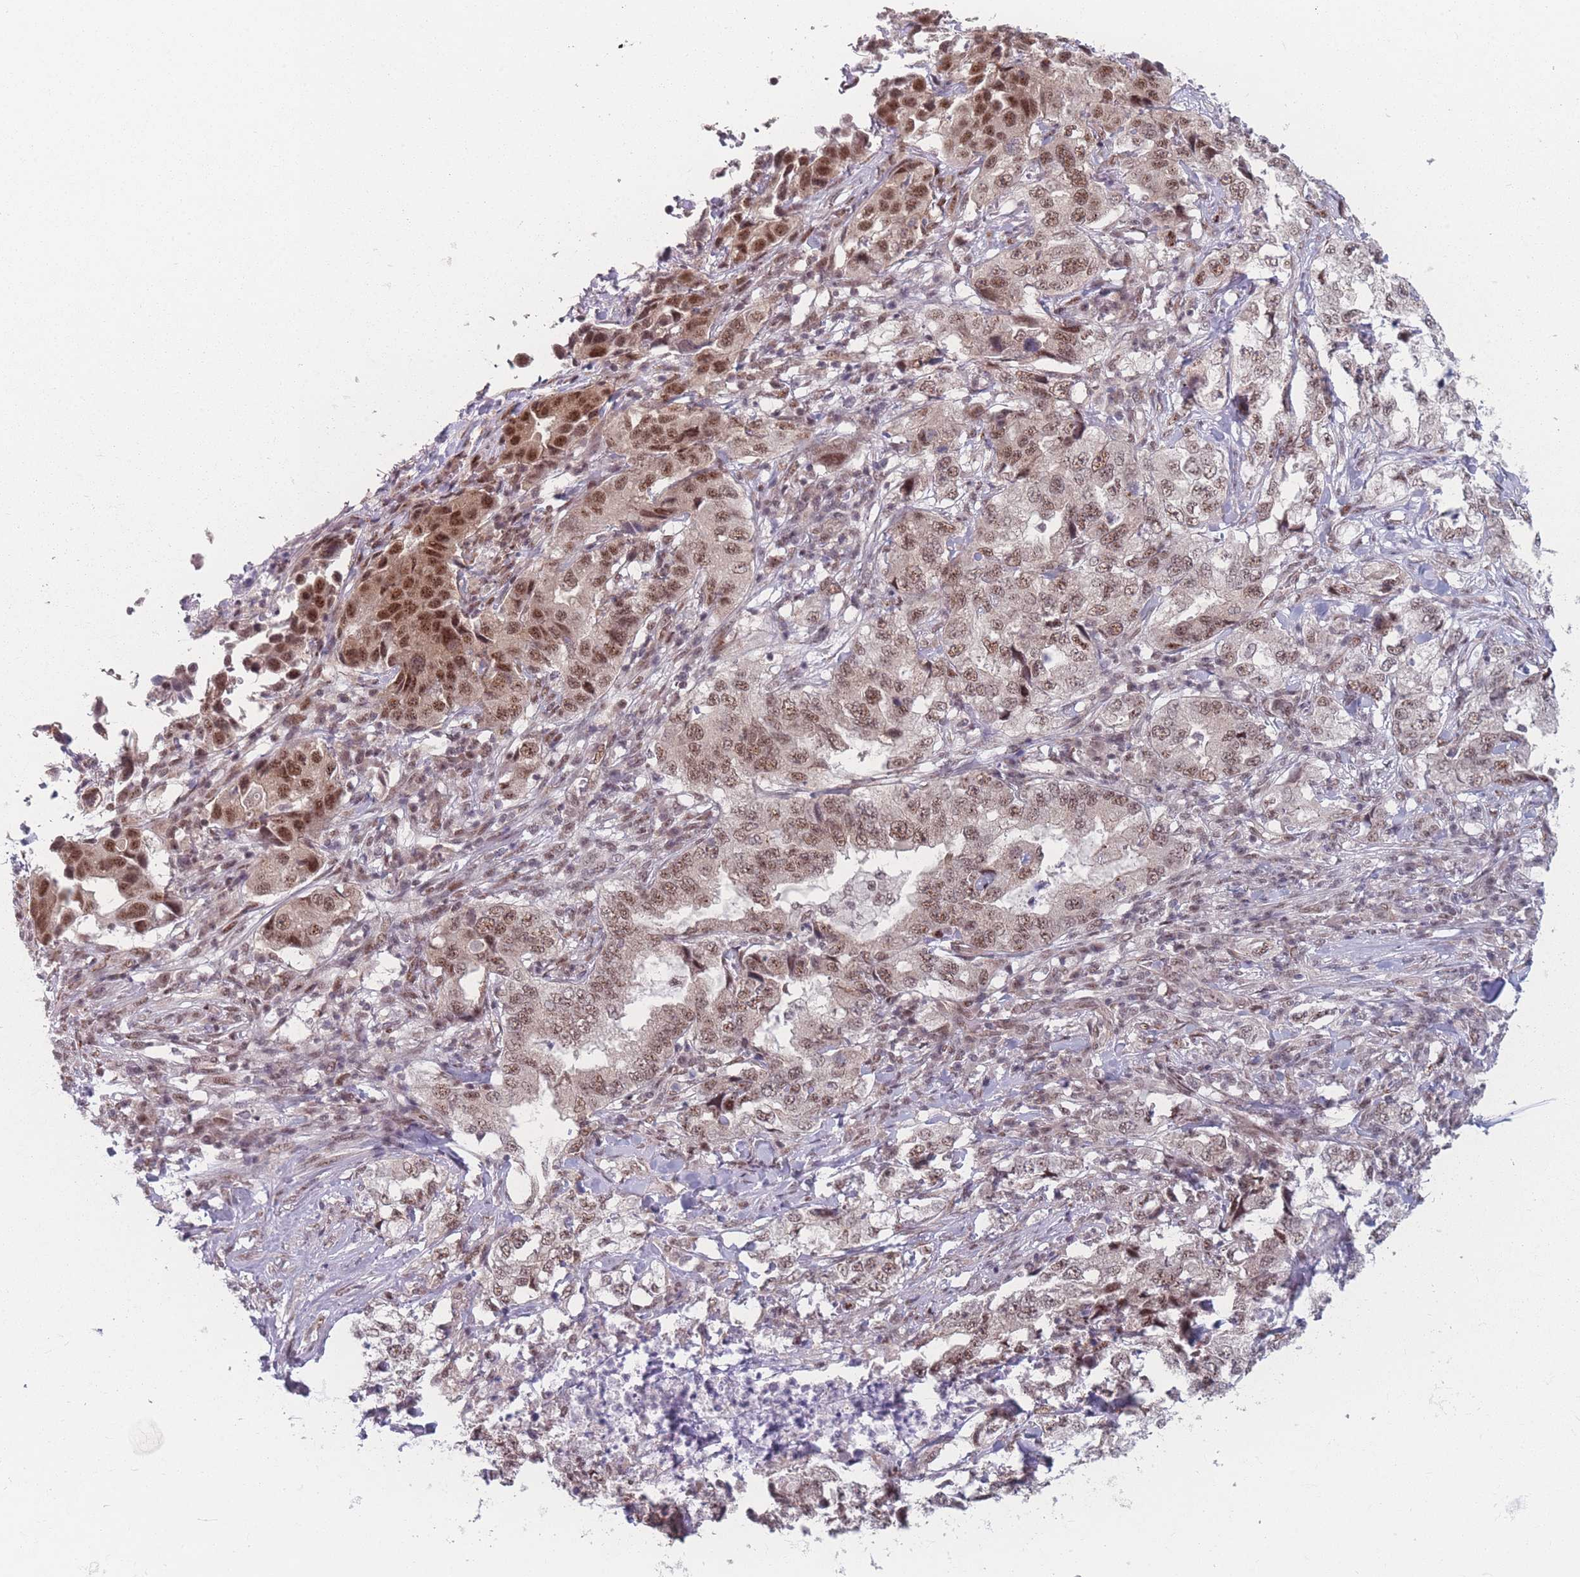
{"staining": {"intensity": "moderate", "quantity": ">75%", "location": "nuclear"}, "tissue": "lung cancer", "cell_type": "Tumor cells", "image_type": "cancer", "snomed": [{"axis": "morphology", "description": "Adenocarcinoma, NOS"}, {"axis": "topography", "description": "Lung"}], "caption": "Immunohistochemical staining of lung cancer (adenocarcinoma) reveals medium levels of moderate nuclear expression in about >75% of tumor cells. The staining was performed using DAB, with brown indicating positive protein expression. Nuclei are stained blue with hematoxylin.", "gene": "ZC3H14", "patient": {"sex": "female", "age": 51}}